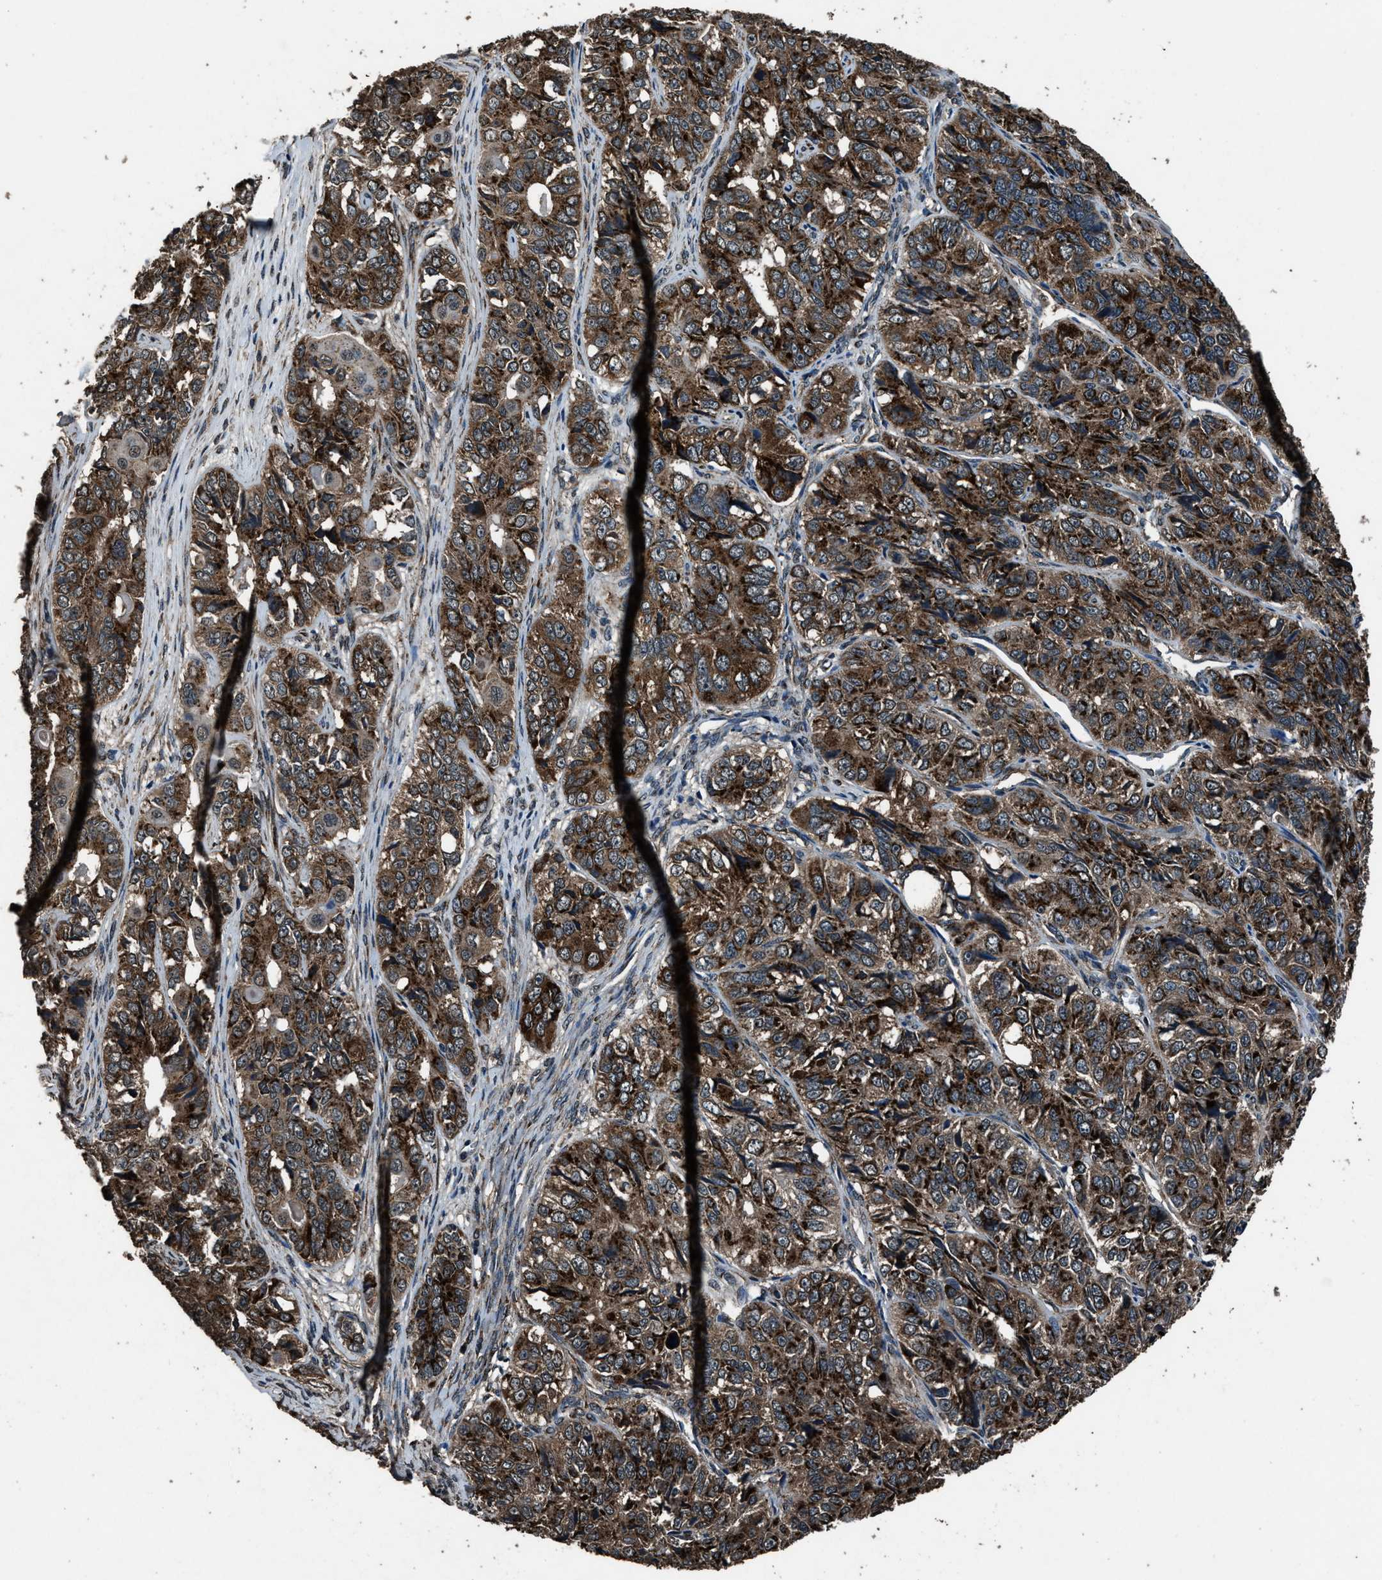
{"staining": {"intensity": "strong", "quantity": ">75%", "location": "cytoplasmic/membranous"}, "tissue": "ovarian cancer", "cell_type": "Tumor cells", "image_type": "cancer", "snomed": [{"axis": "morphology", "description": "Carcinoma, endometroid"}, {"axis": "topography", "description": "Ovary"}], "caption": "IHC of human ovarian endometroid carcinoma exhibits high levels of strong cytoplasmic/membranous expression in about >75% of tumor cells.", "gene": "SLC38A10", "patient": {"sex": "female", "age": 51}}